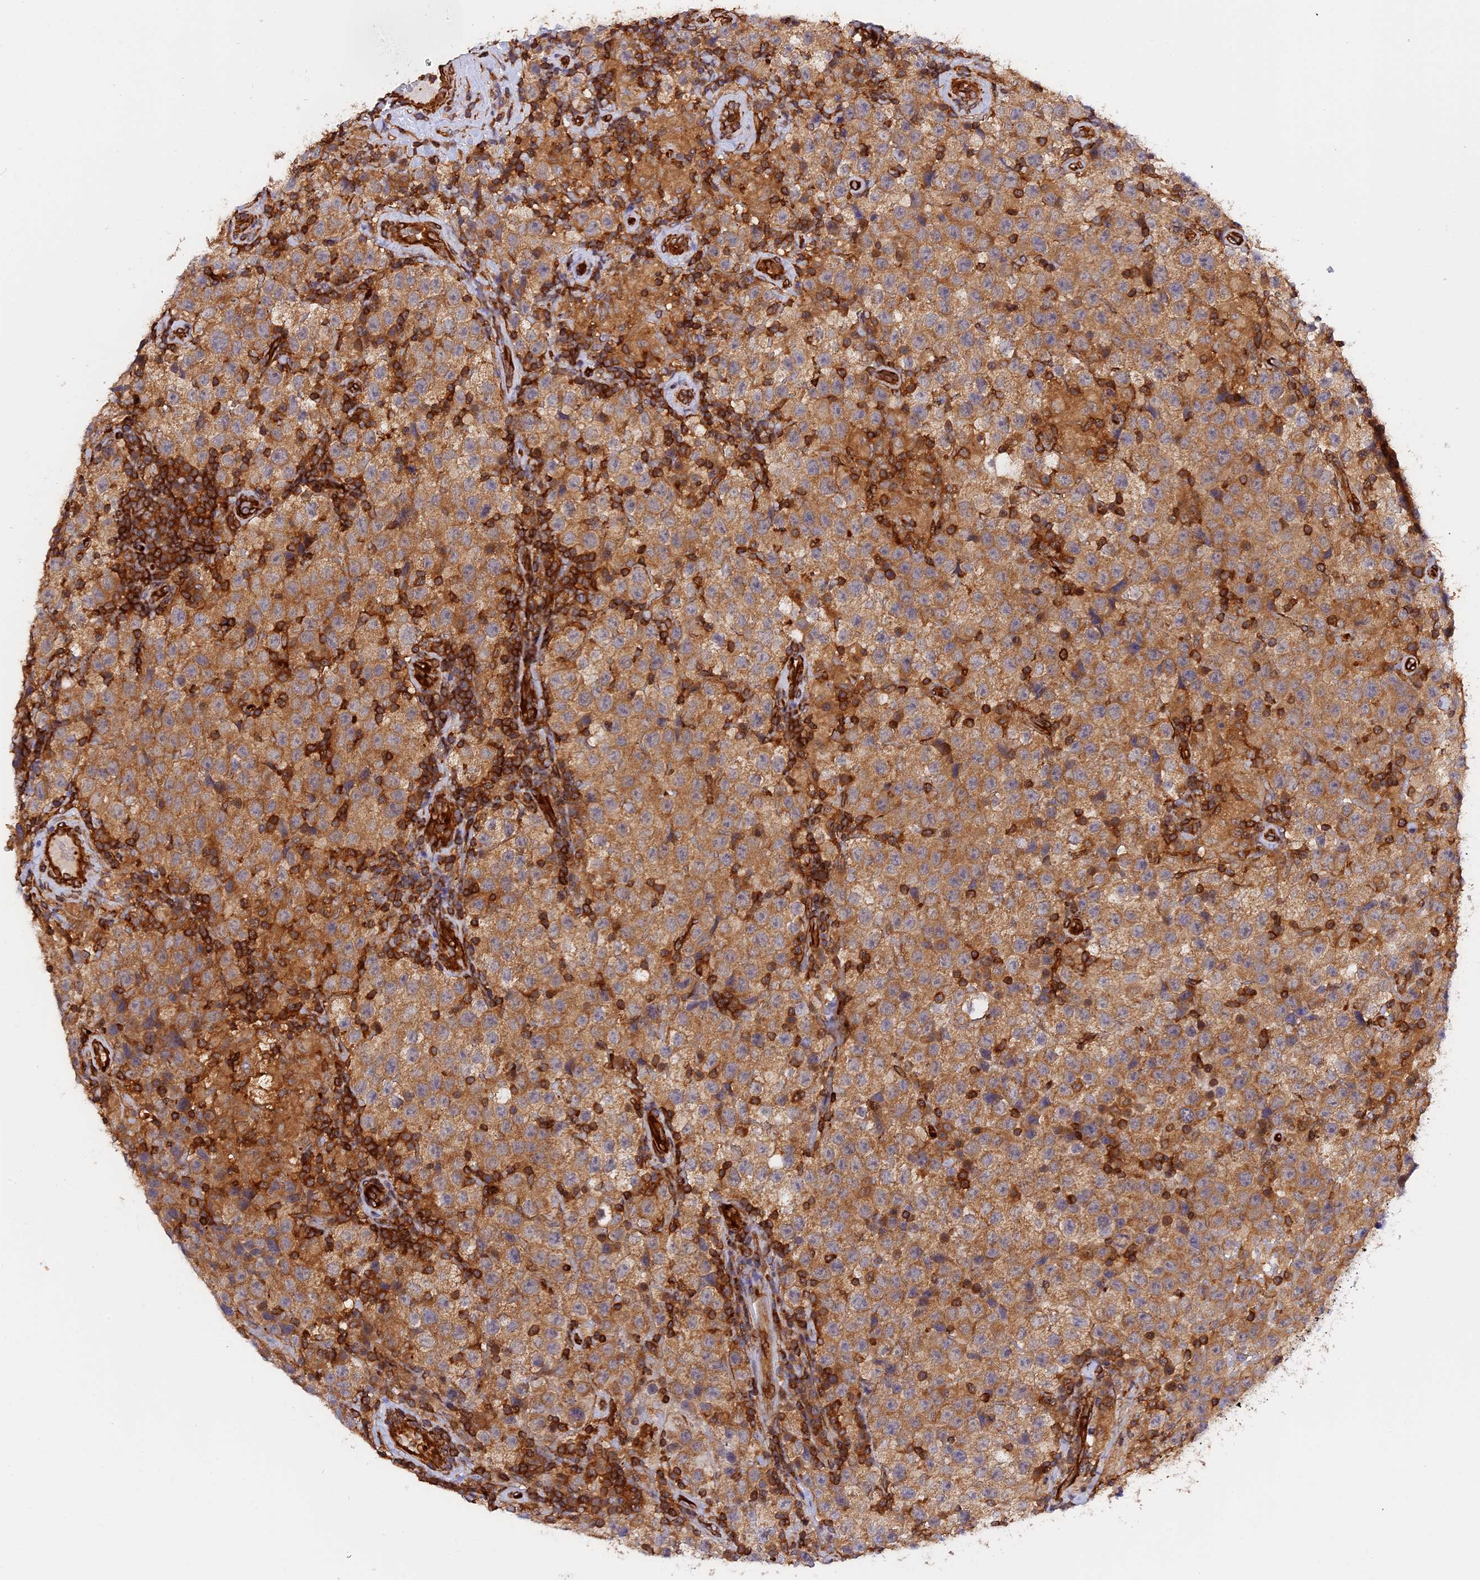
{"staining": {"intensity": "moderate", "quantity": ">75%", "location": "cytoplasmic/membranous"}, "tissue": "testis cancer", "cell_type": "Tumor cells", "image_type": "cancer", "snomed": [{"axis": "morphology", "description": "Seminoma, NOS"}, {"axis": "morphology", "description": "Carcinoma, Embryonal, NOS"}, {"axis": "topography", "description": "Testis"}], "caption": "Human testis embryonal carcinoma stained for a protein (brown) exhibits moderate cytoplasmic/membranous positive staining in approximately >75% of tumor cells.", "gene": "C5orf22", "patient": {"sex": "male", "age": 41}}